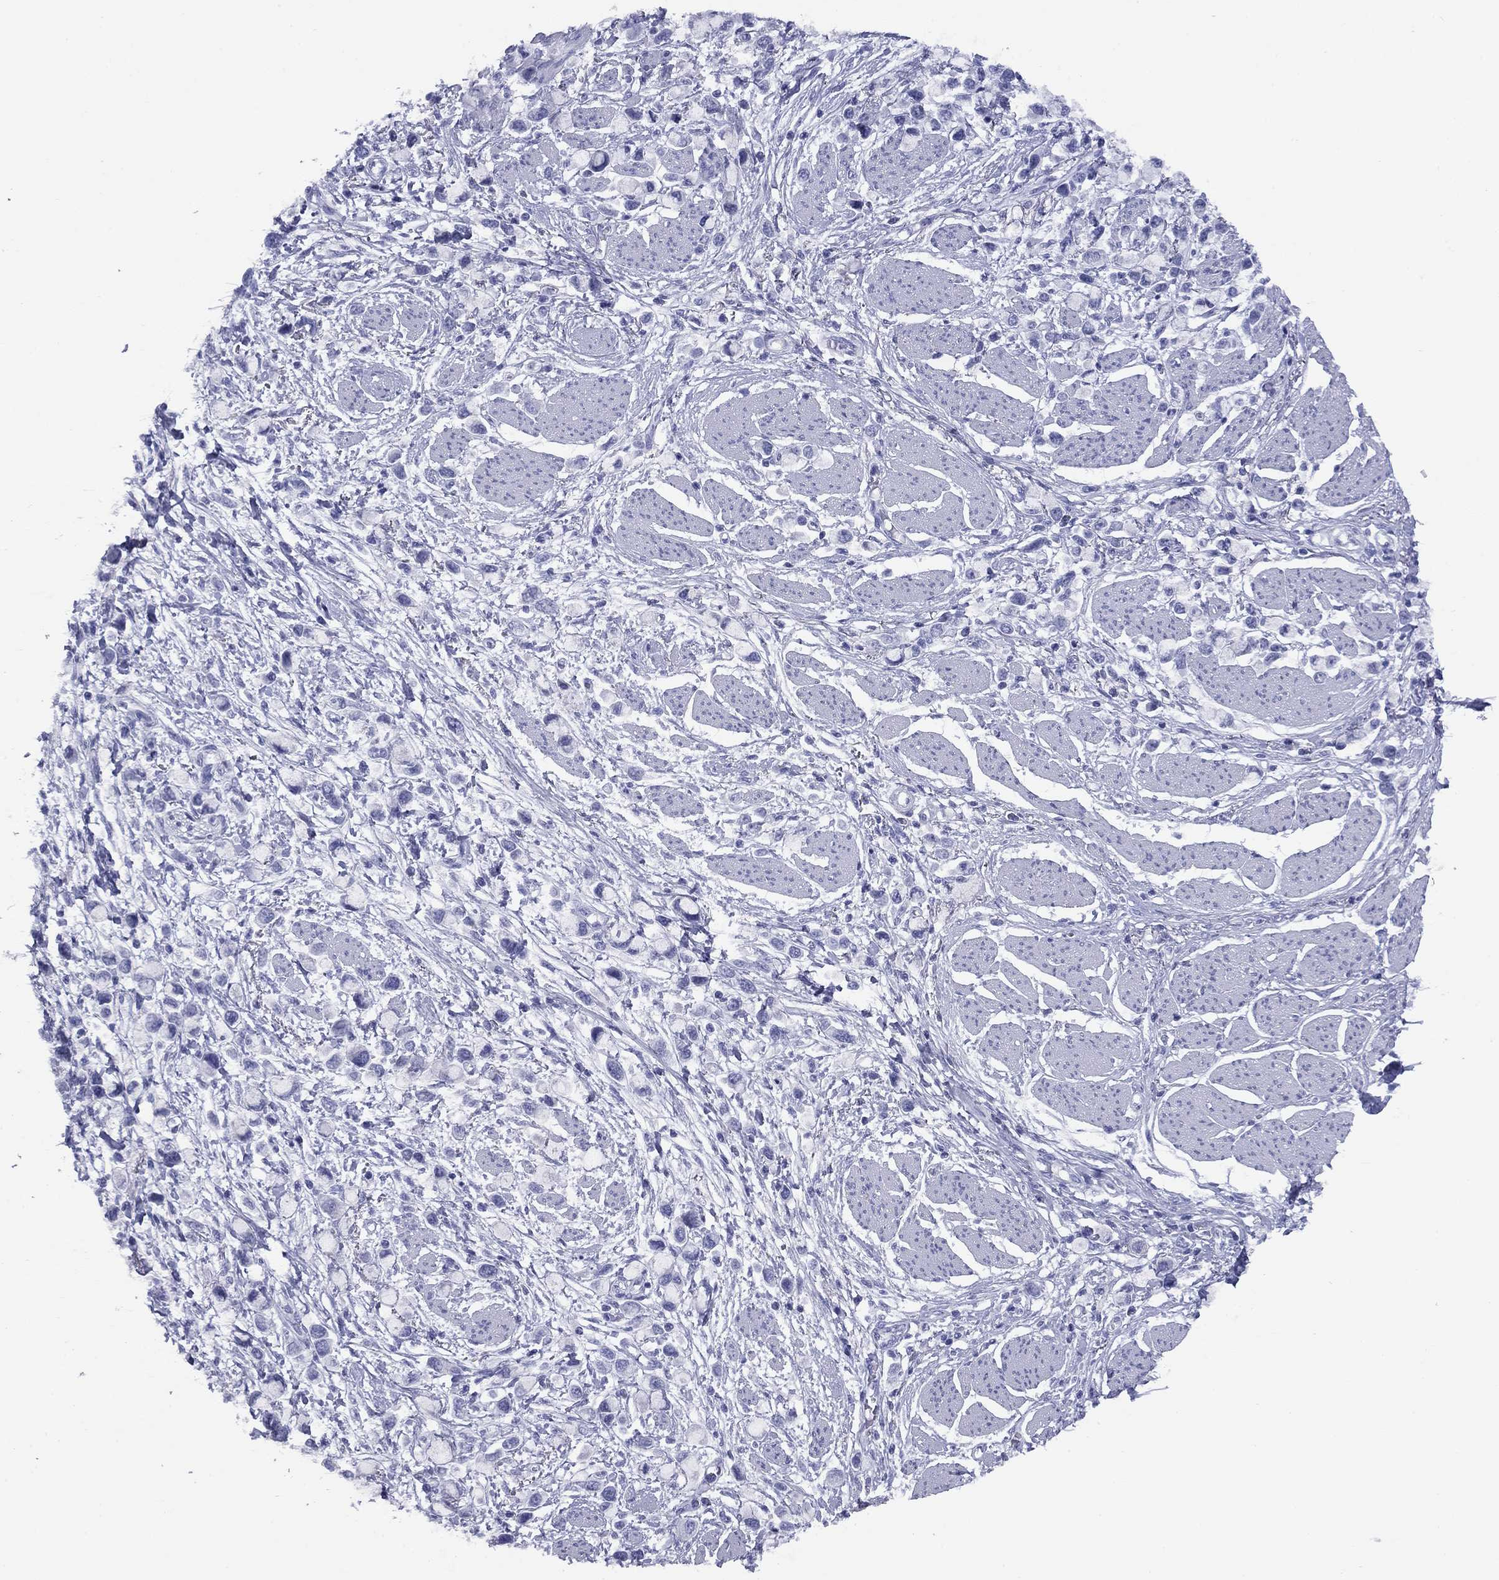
{"staining": {"intensity": "negative", "quantity": "none", "location": "none"}, "tissue": "stomach cancer", "cell_type": "Tumor cells", "image_type": "cancer", "snomed": [{"axis": "morphology", "description": "Adenocarcinoma, NOS"}, {"axis": "topography", "description": "Stomach"}], "caption": "IHC of adenocarcinoma (stomach) reveals no positivity in tumor cells.", "gene": "NPPA", "patient": {"sex": "female", "age": 81}}